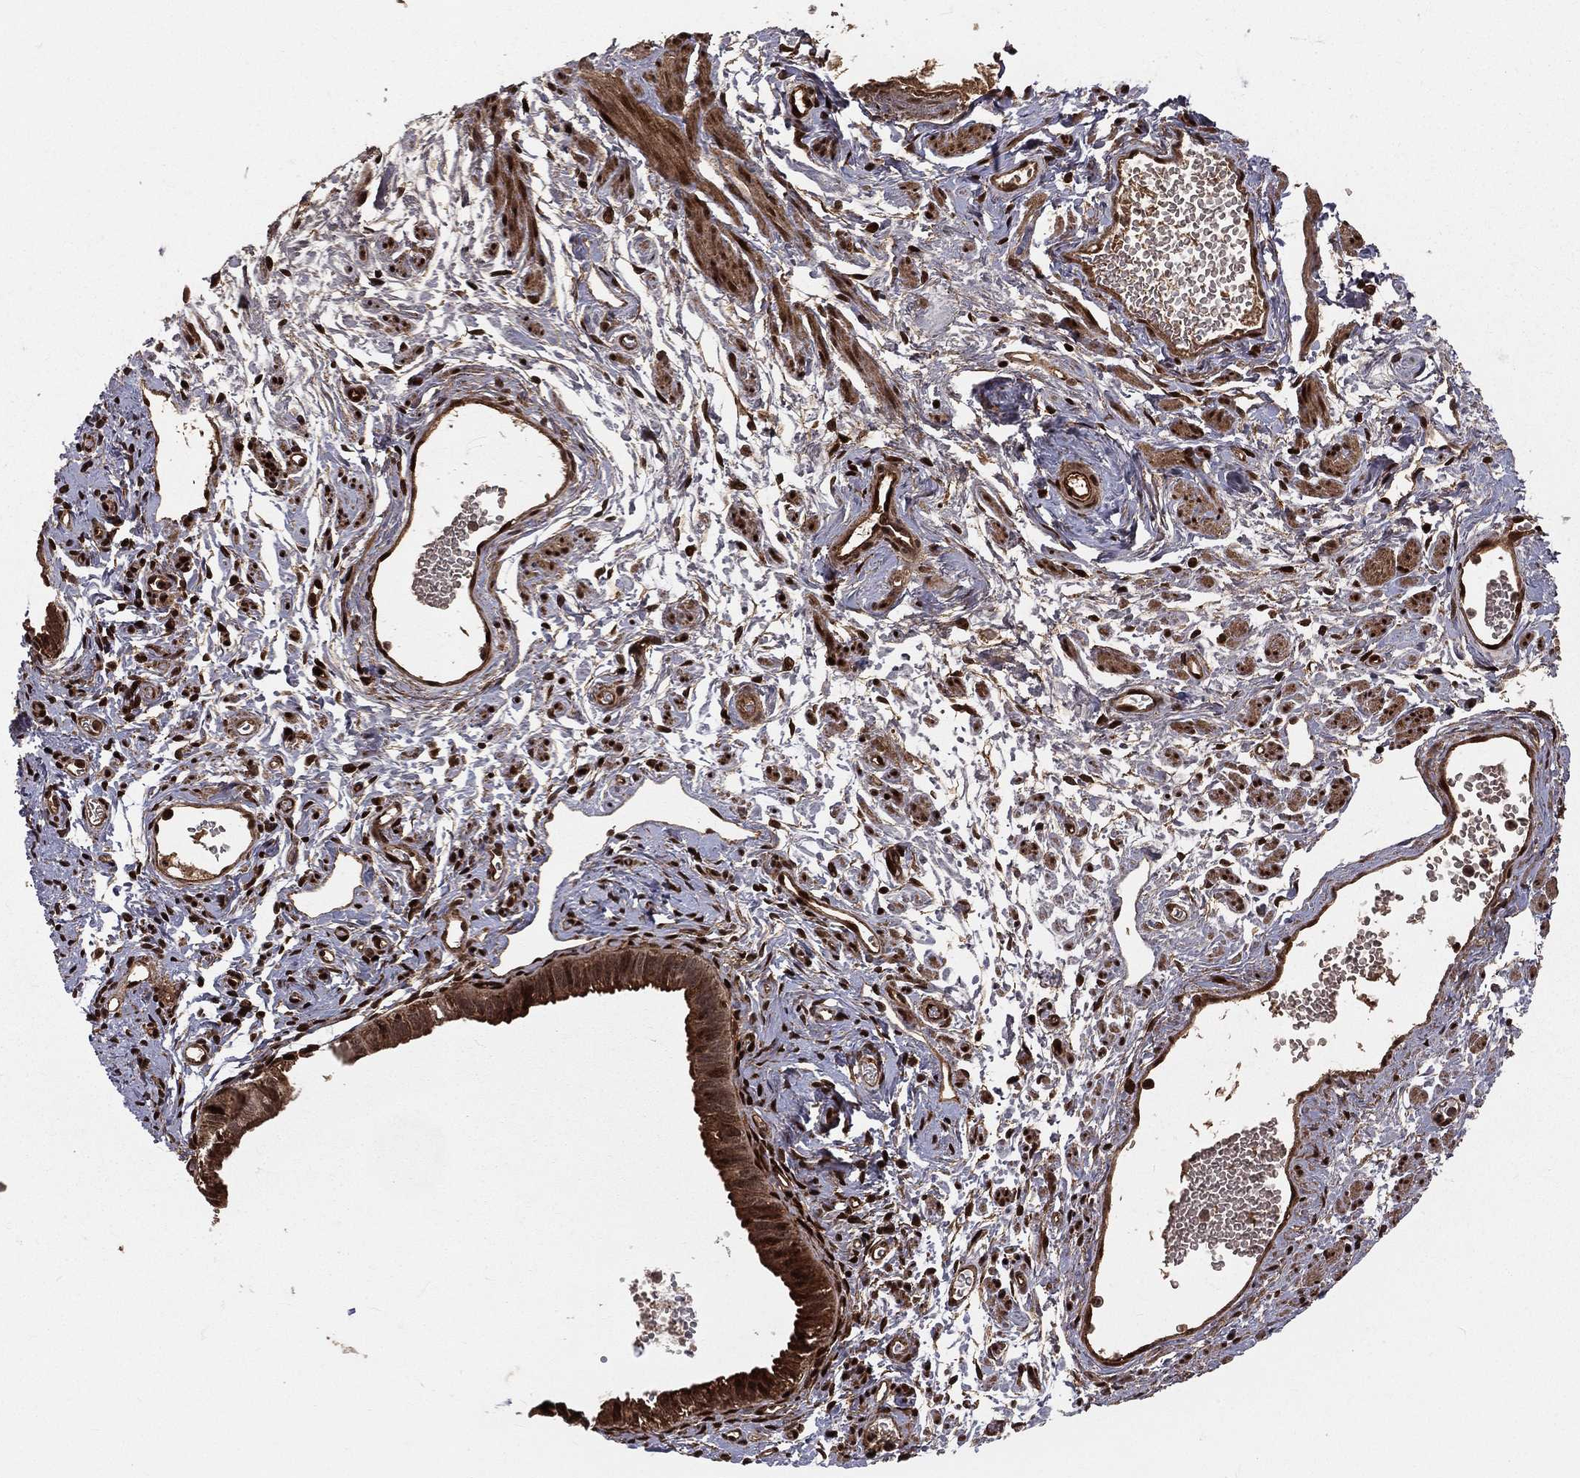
{"staining": {"intensity": "strong", "quantity": ">75%", "location": "cytoplasmic/membranous"}, "tissue": "ovarian cancer", "cell_type": "Tumor cells", "image_type": "cancer", "snomed": [{"axis": "morphology", "description": "Carcinoma, endometroid"}, {"axis": "topography", "description": "Ovary"}], "caption": "The image displays immunohistochemical staining of ovarian endometroid carcinoma. There is strong cytoplasmic/membranous staining is identified in approximately >75% of tumor cells. The protein of interest is stained brown, and the nuclei are stained in blue (DAB (3,3'-diaminobenzidine) IHC with brightfield microscopy, high magnification).", "gene": "MAPK1", "patient": {"sex": "female", "age": 85}}